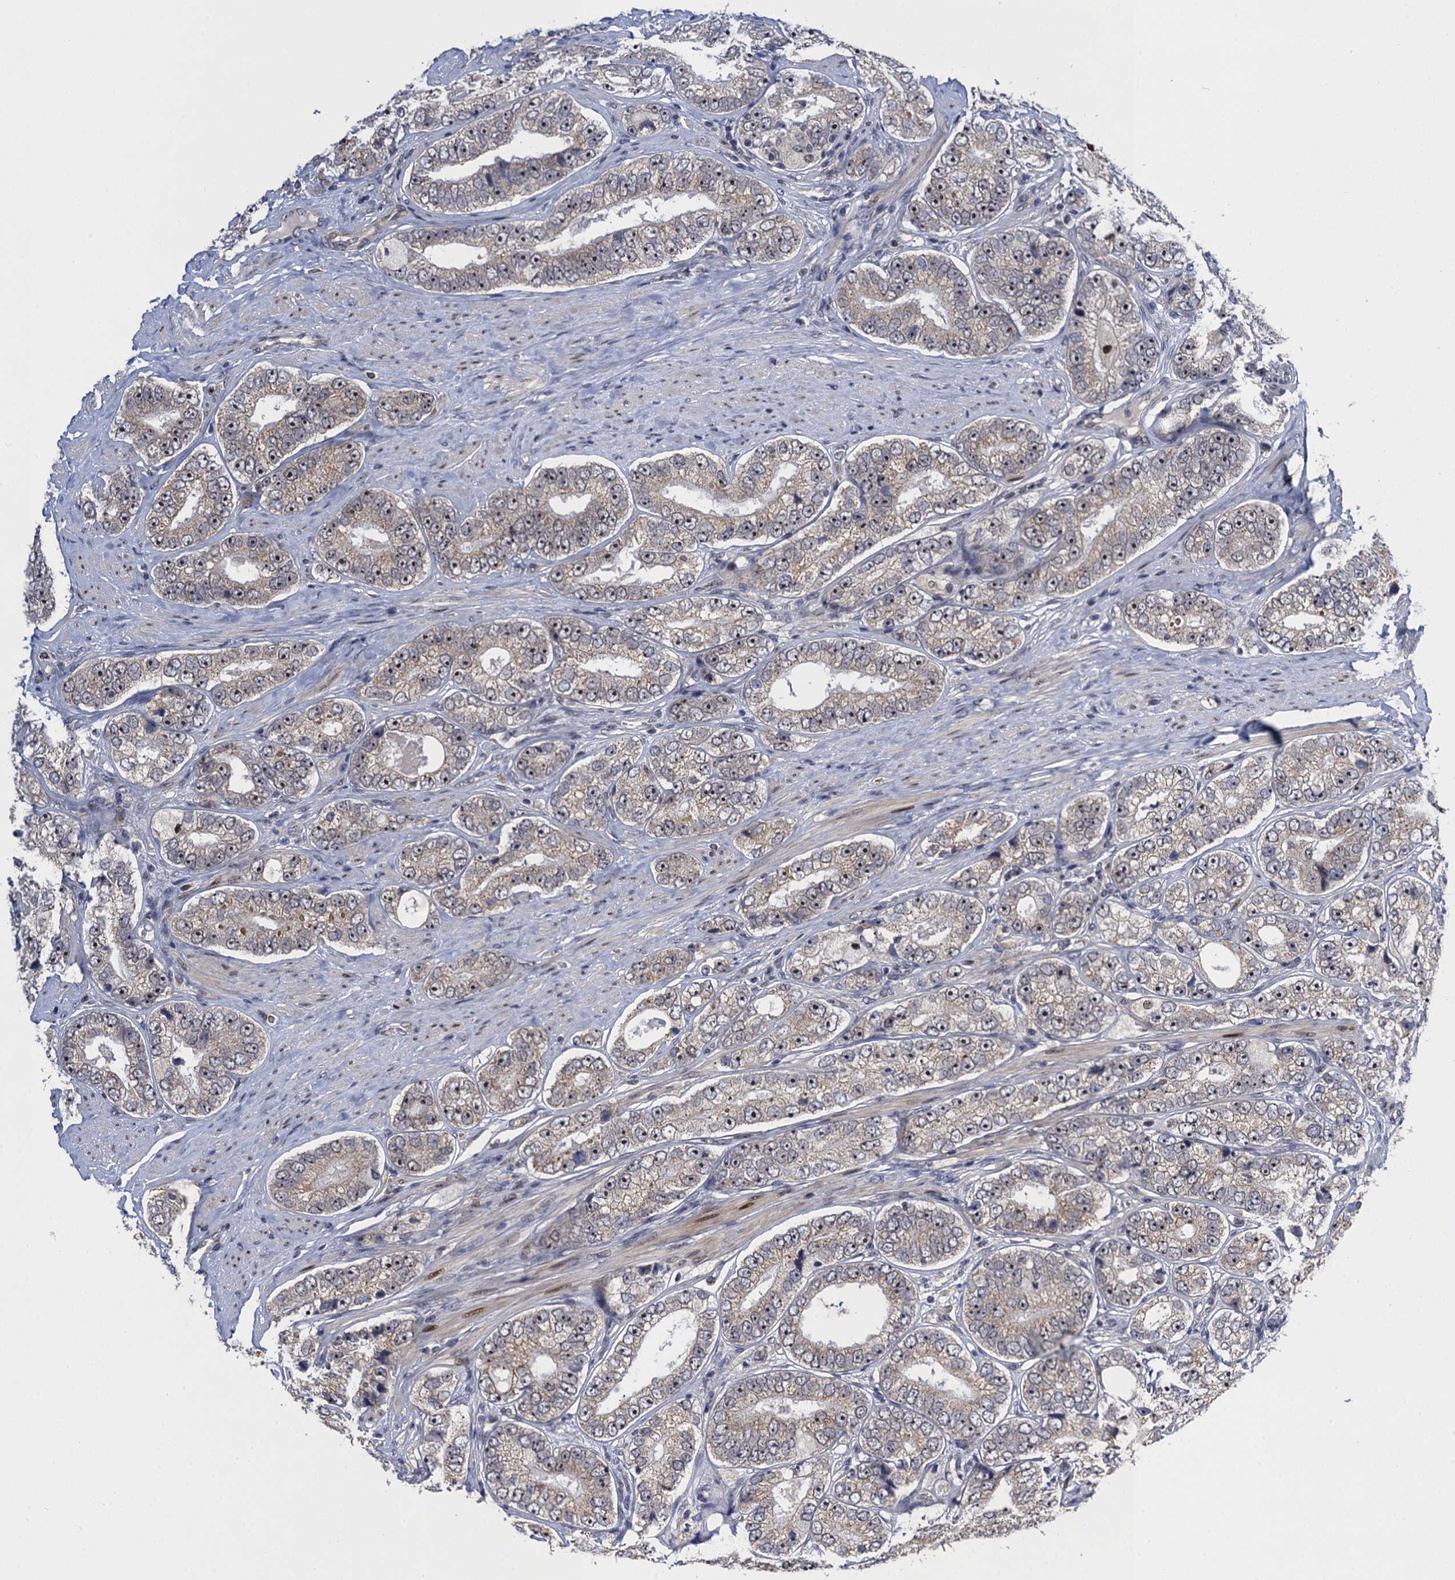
{"staining": {"intensity": "weak", "quantity": "<25%", "location": "cytoplasmic/membranous"}, "tissue": "prostate cancer", "cell_type": "Tumor cells", "image_type": "cancer", "snomed": [{"axis": "morphology", "description": "Adenocarcinoma, High grade"}, {"axis": "topography", "description": "Prostate"}], "caption": "IHC of prostate cancer displays no expression in tumor cells.", "gene": "ZAR1L", "patient": {"sex": "male", "age": 56}}